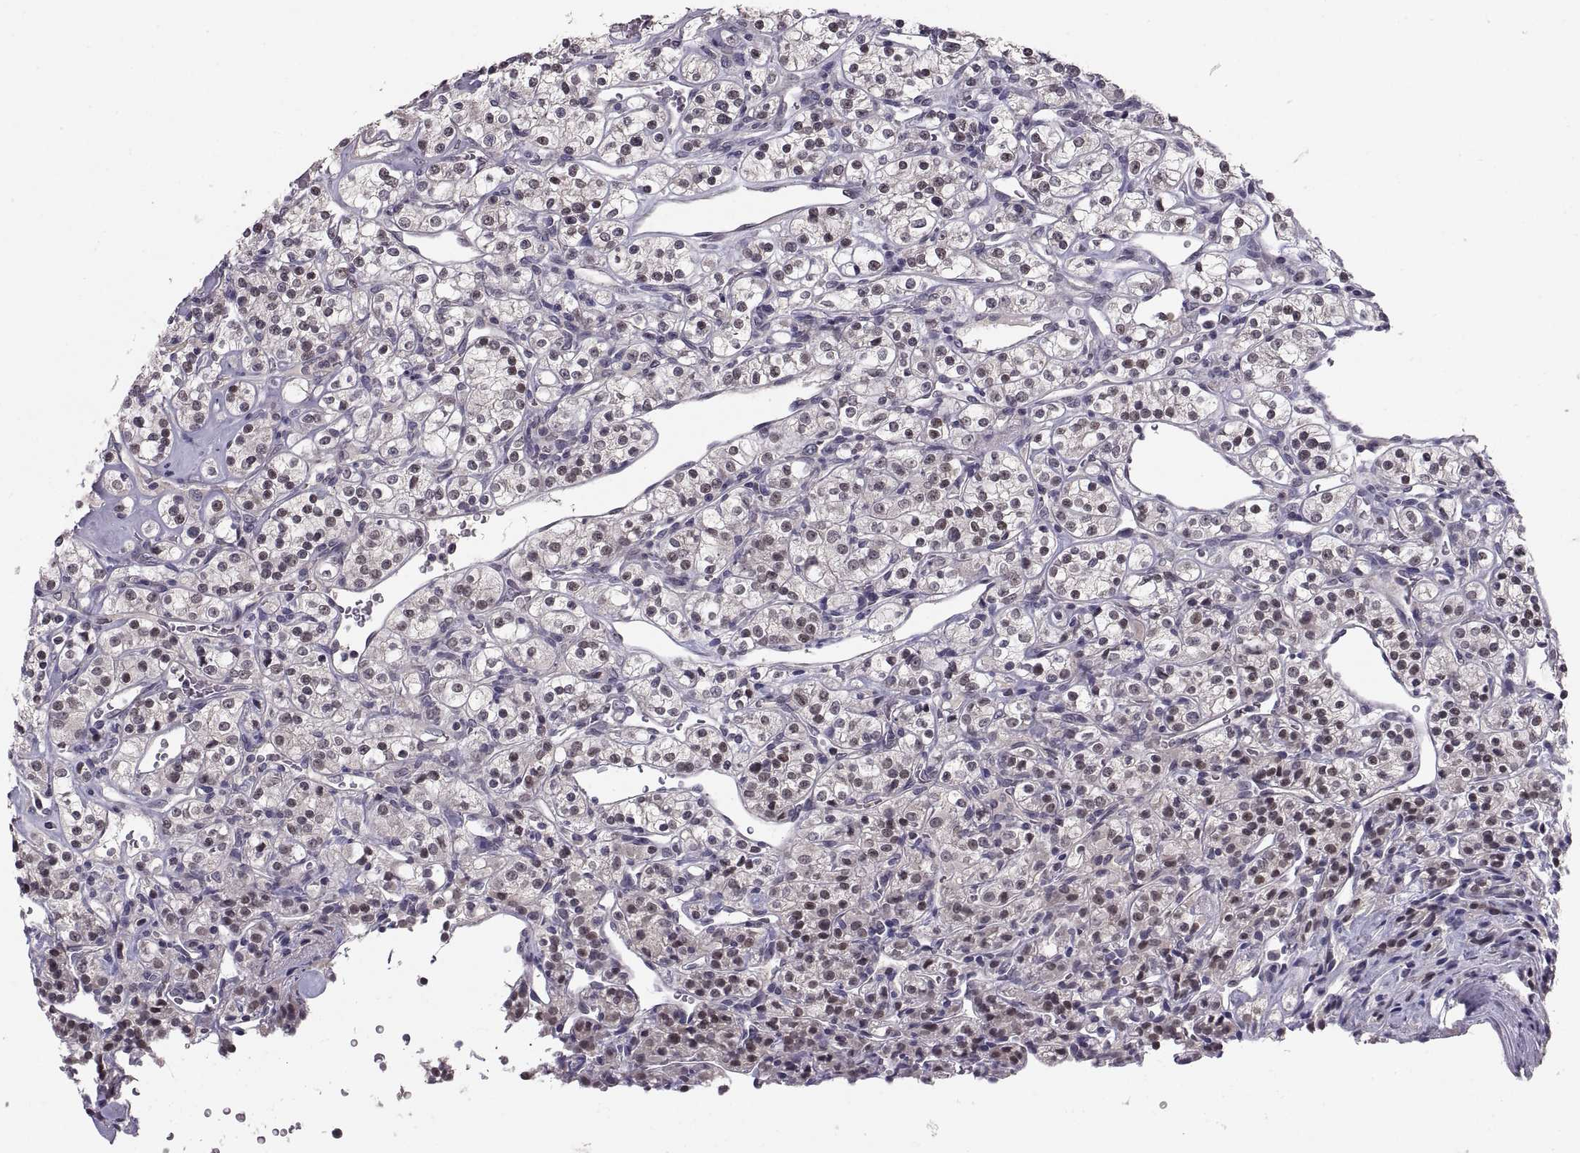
{"staining": {"intensity": "moderate", "quantity": "<25%", "location": "cytoplasmic/membranous"}, "tissue": "renal cancer", "cell_type": "Tumor cells", "image_type": "cancer", "snomed": [{"axis": "morphology", "description": "Adenocarcinoma, NOS"}, {"axis": "topography", "description": "Kidney"}], "caption": "Protein expression by IHC displays moderate cytoplasmic/membranous staining in approximately <25% of tumor cells in renal cancer (adenocarcinoma).", "gene": "PAX2", "patient": {"sex": "male", "age": 77}}